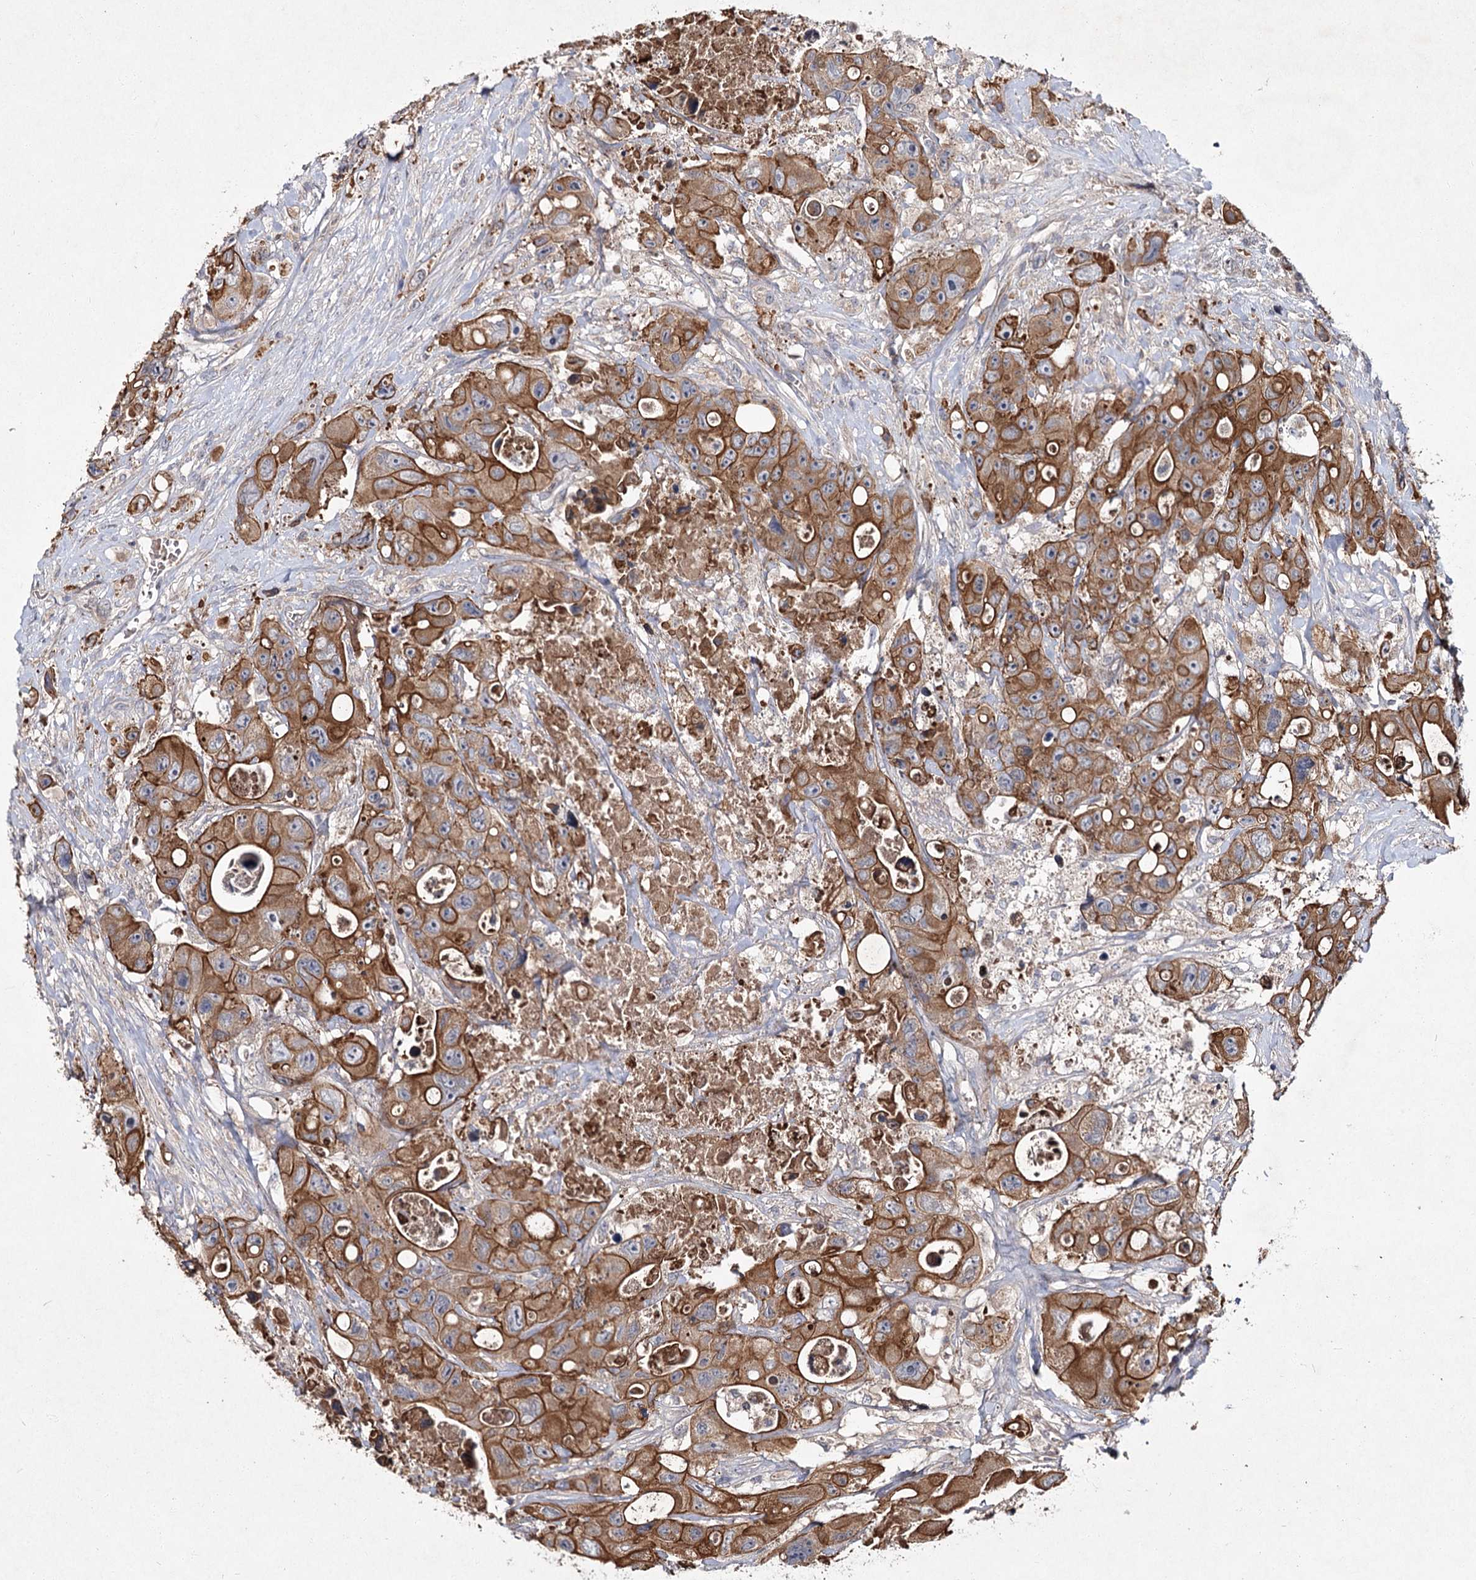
{"staining": {"intensity": "moderate", "quantity": ">75%", "location": "cytoplasmic/membranous"}, "tissue": "colorectal cancer", "cell_type": "Tumor cells", "image_type": "cancer", "snomed": [{"axis": "morphology", "description": "Adenocarcinoma, NOS"}, {"axis": "topography", "description": "Colon"}], "caption": "Colorectal adenocarcinoma stained with a protein marker demonstrates moderate staining in tumor cells.", "gene": "MFN1", "patient": {"sex": "female", "age": 46}}